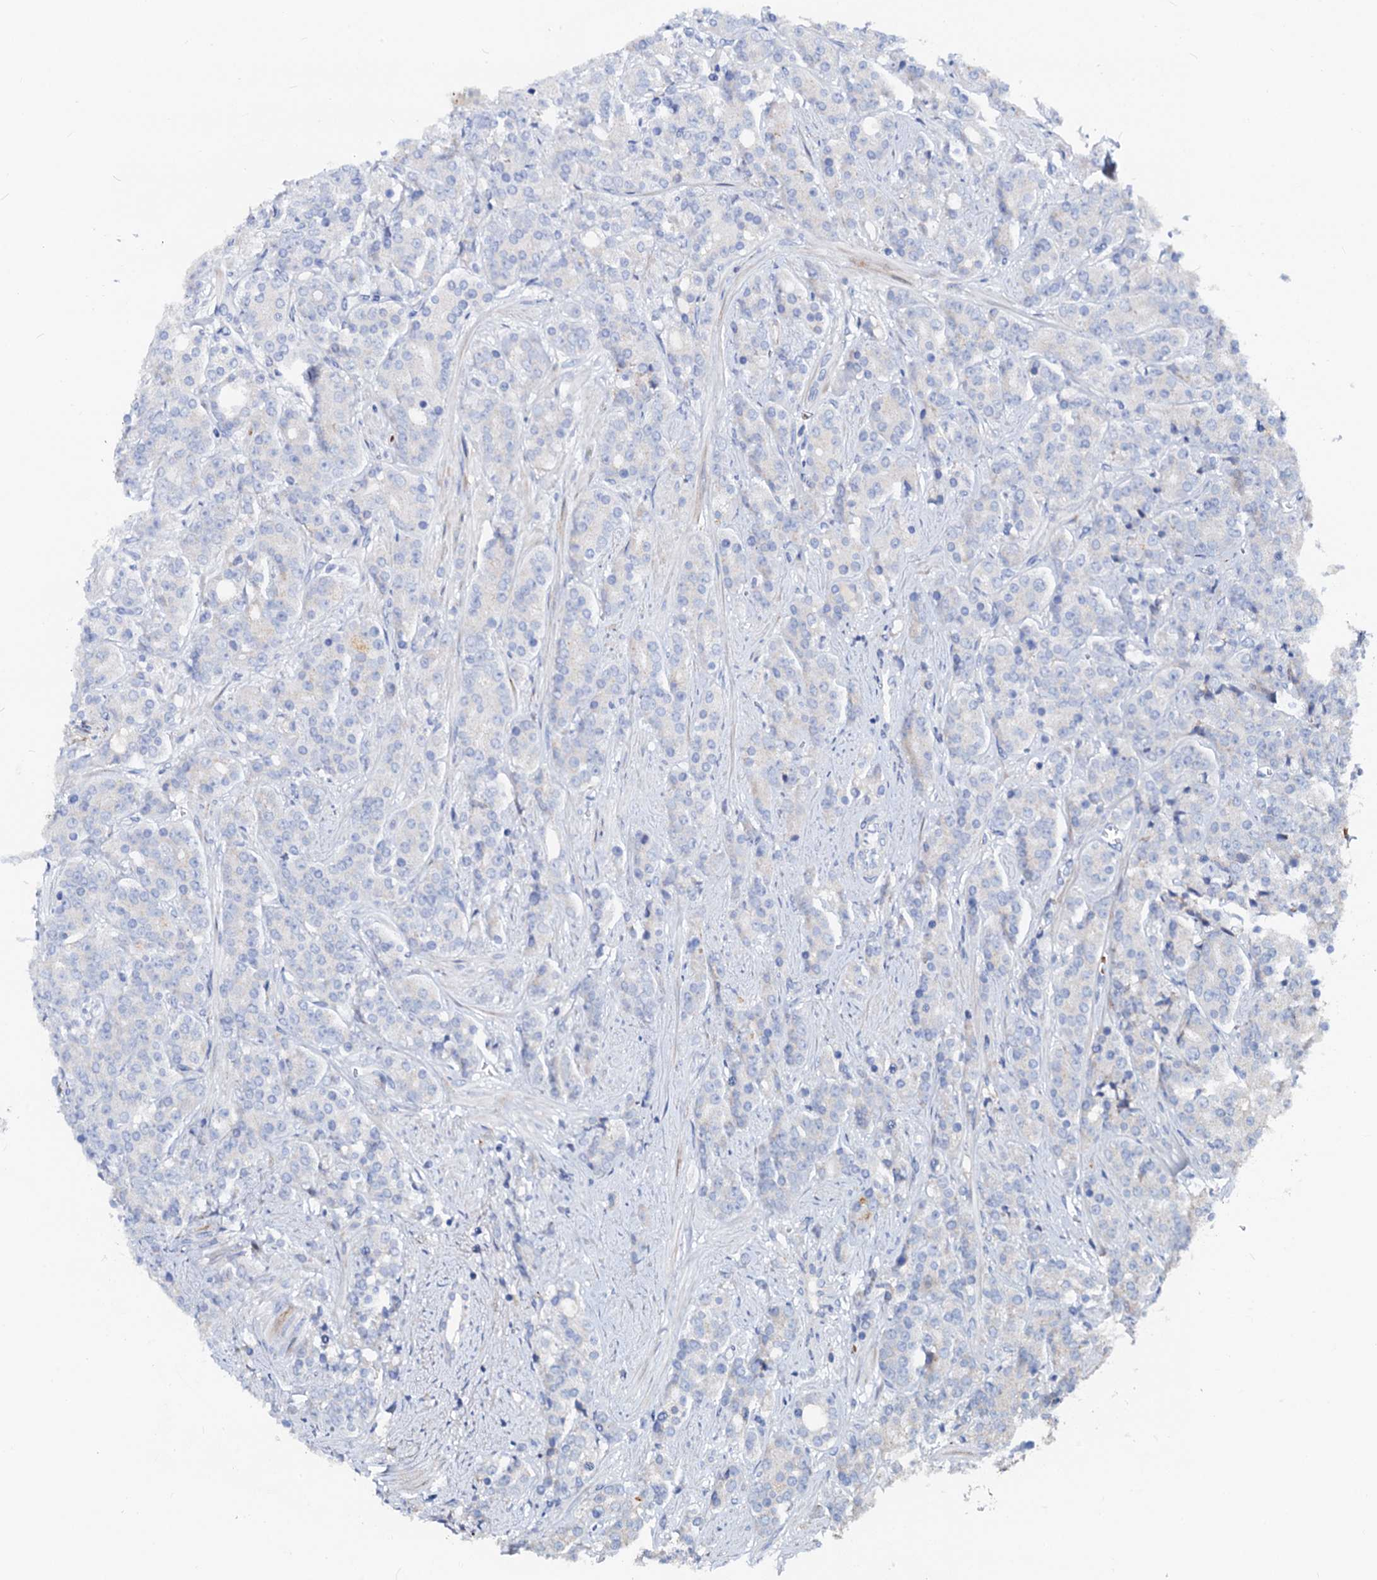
{"staining": {"intensity": "negative", "quantity": "none", "location": "none"}, "tissue": "prostate cancer", "cell_type": "Tumor cells", "image_type": "cancer", "snomed": [{"axis": "morphology", "description": "Adenocarcinoma, High grade"}, {"axis": "topography", "description": "Prostate"}], "caption": "Photomicrograph shows no significant protein expression in tumor cells of prostate cancer.", "gene": "SLC10A7", "patient": {"sex": "male", "age": 62}}